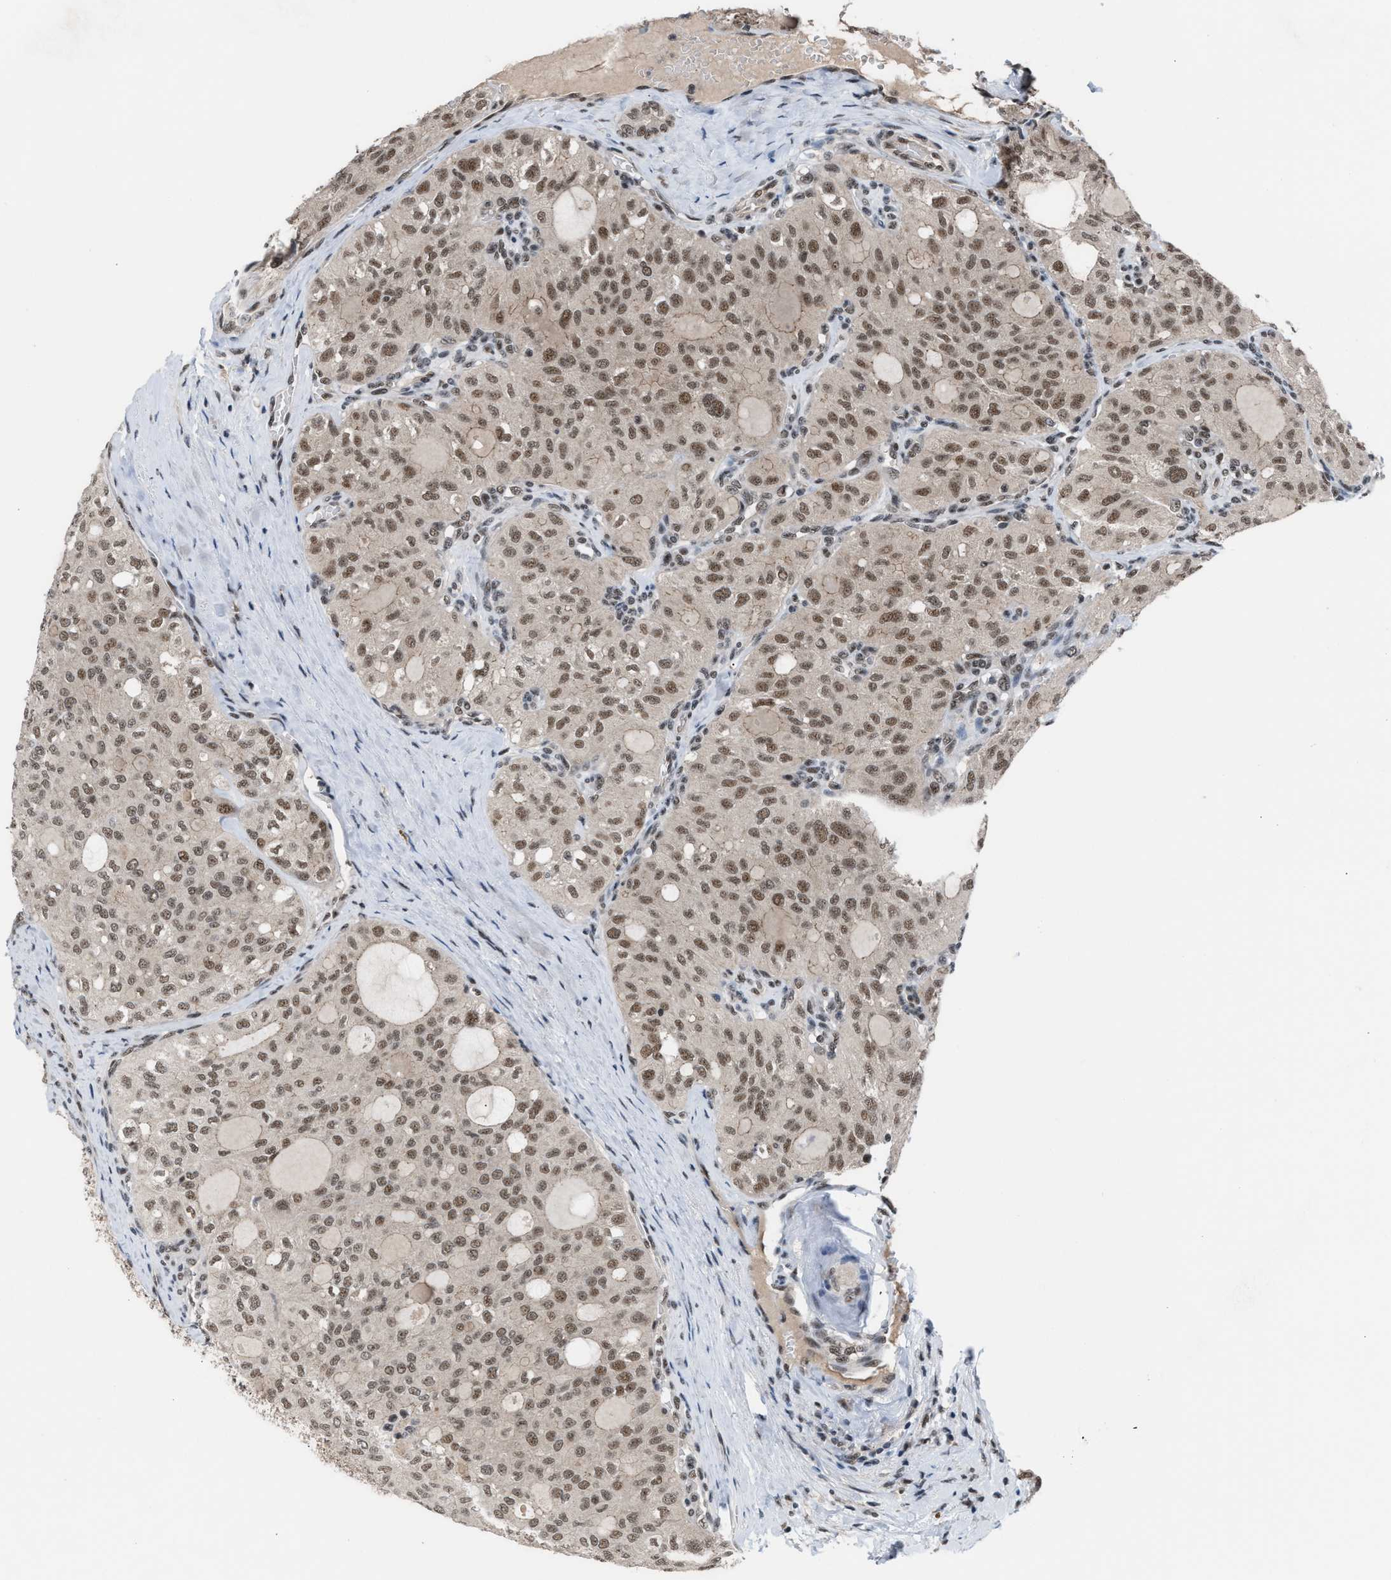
{"staining": {"intensity": "moderate", "quantity": ">75%", "location": "nuclear"}, "tissue": "thyroid cancer", "cell_type": "Tumor cells", "image_type": "cancer", "snomed": [{"axis": "morphology", "description": "Follicular adenoma carcinoma, NOS"}, {"axis": "topography", "description": "Thyroid gland"}], "caption": "Thyroid follicular adenoma carcinoma stained for a protein (brown) shows moderate nuclear positive staining in approximately >75% of tumor cells.", "gene": "PRPF4", "patient": {"sex": "male", "age": 75}}